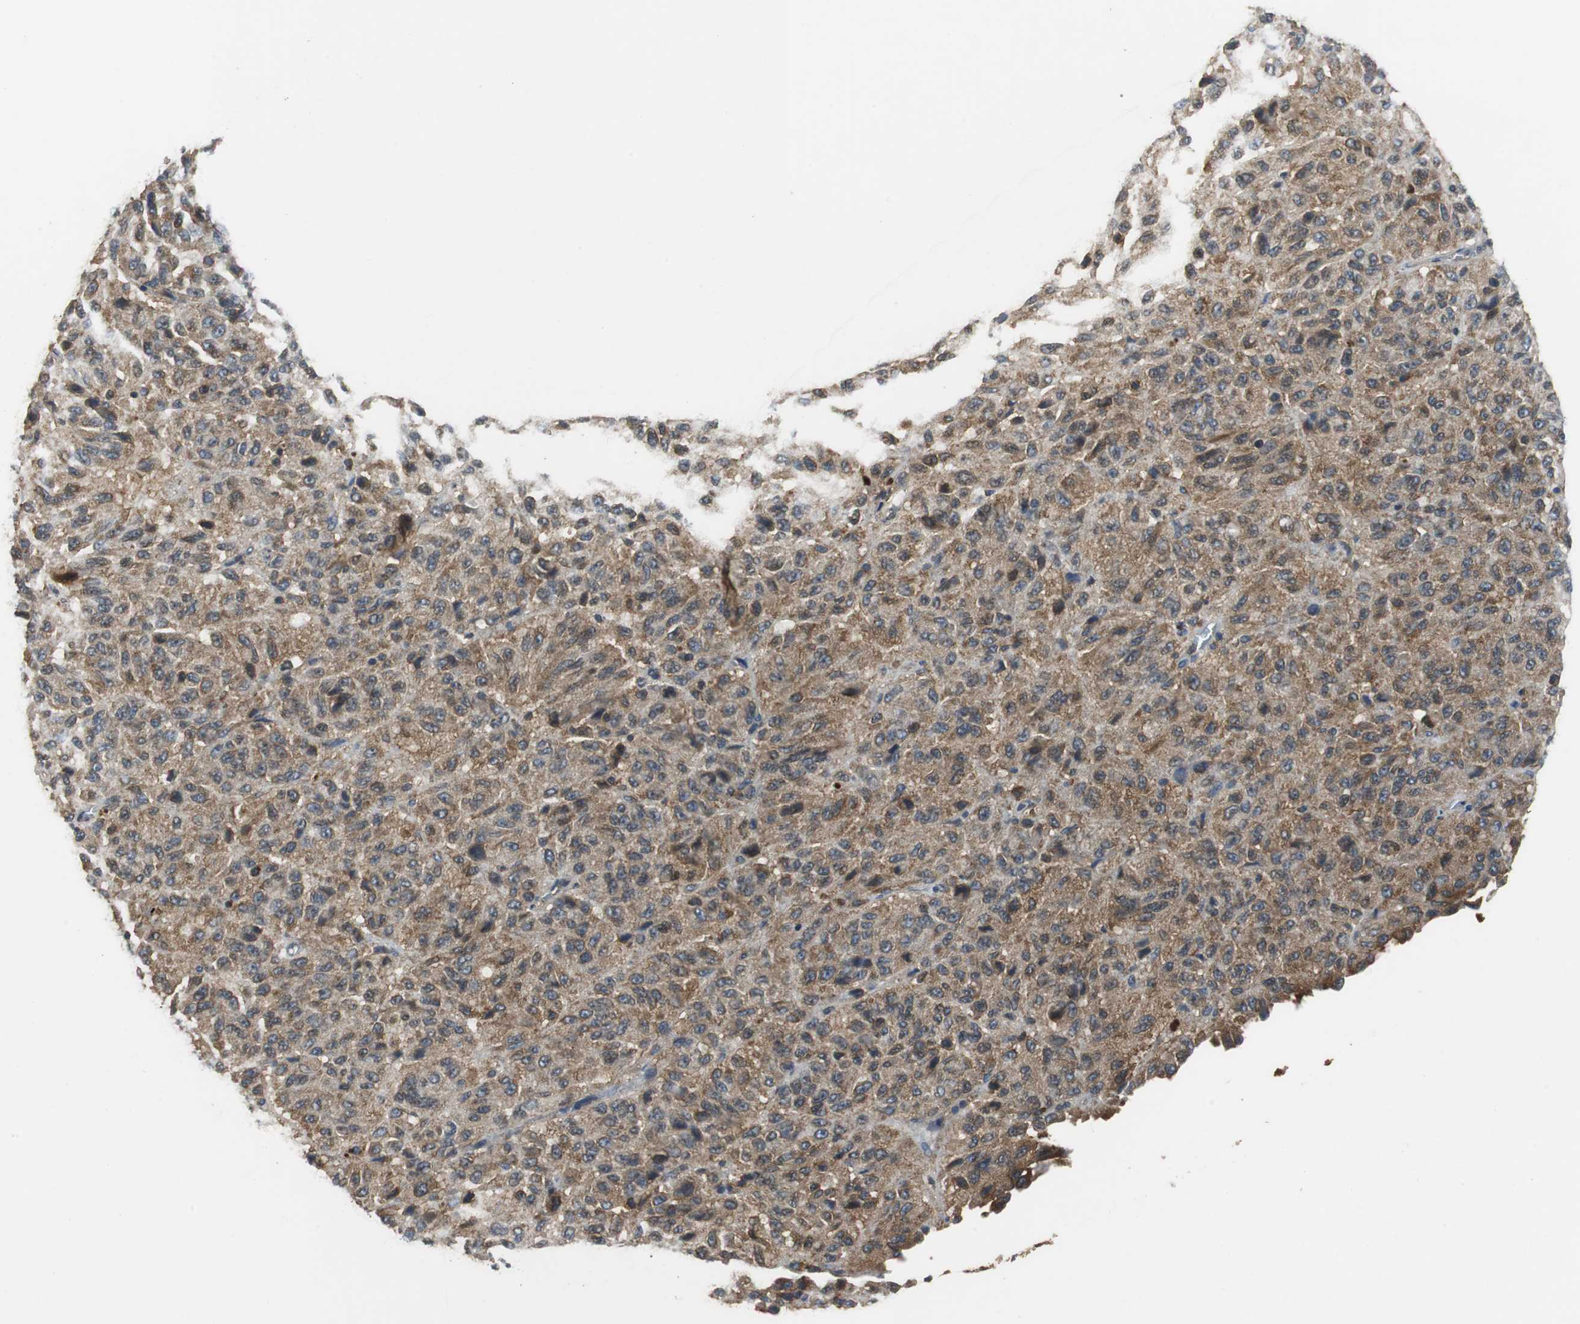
{"staining": {"intensity": "moderate", "quantity": ">75%", "location": "cytoplasmic/membranous"}, "tissue": "melanoma", "cell_type": "Tumor cells", "image_type": "cancer", "snomed": [{"axis": "morphology", "description": "Malignant melanoma, Metastatic site"}, {"axis": "topography", "description": "Lung"}], "caption": "Immunohistochemistry (DAB) staining of melanoma demonstrates moderate cytoplasmic/membranous protein staining in about >75% of tumor cells. (IHC, brightfield microscopy, high magnification).", "gene": "VBP1", "patient": {"sex": "male", "age": 64}}